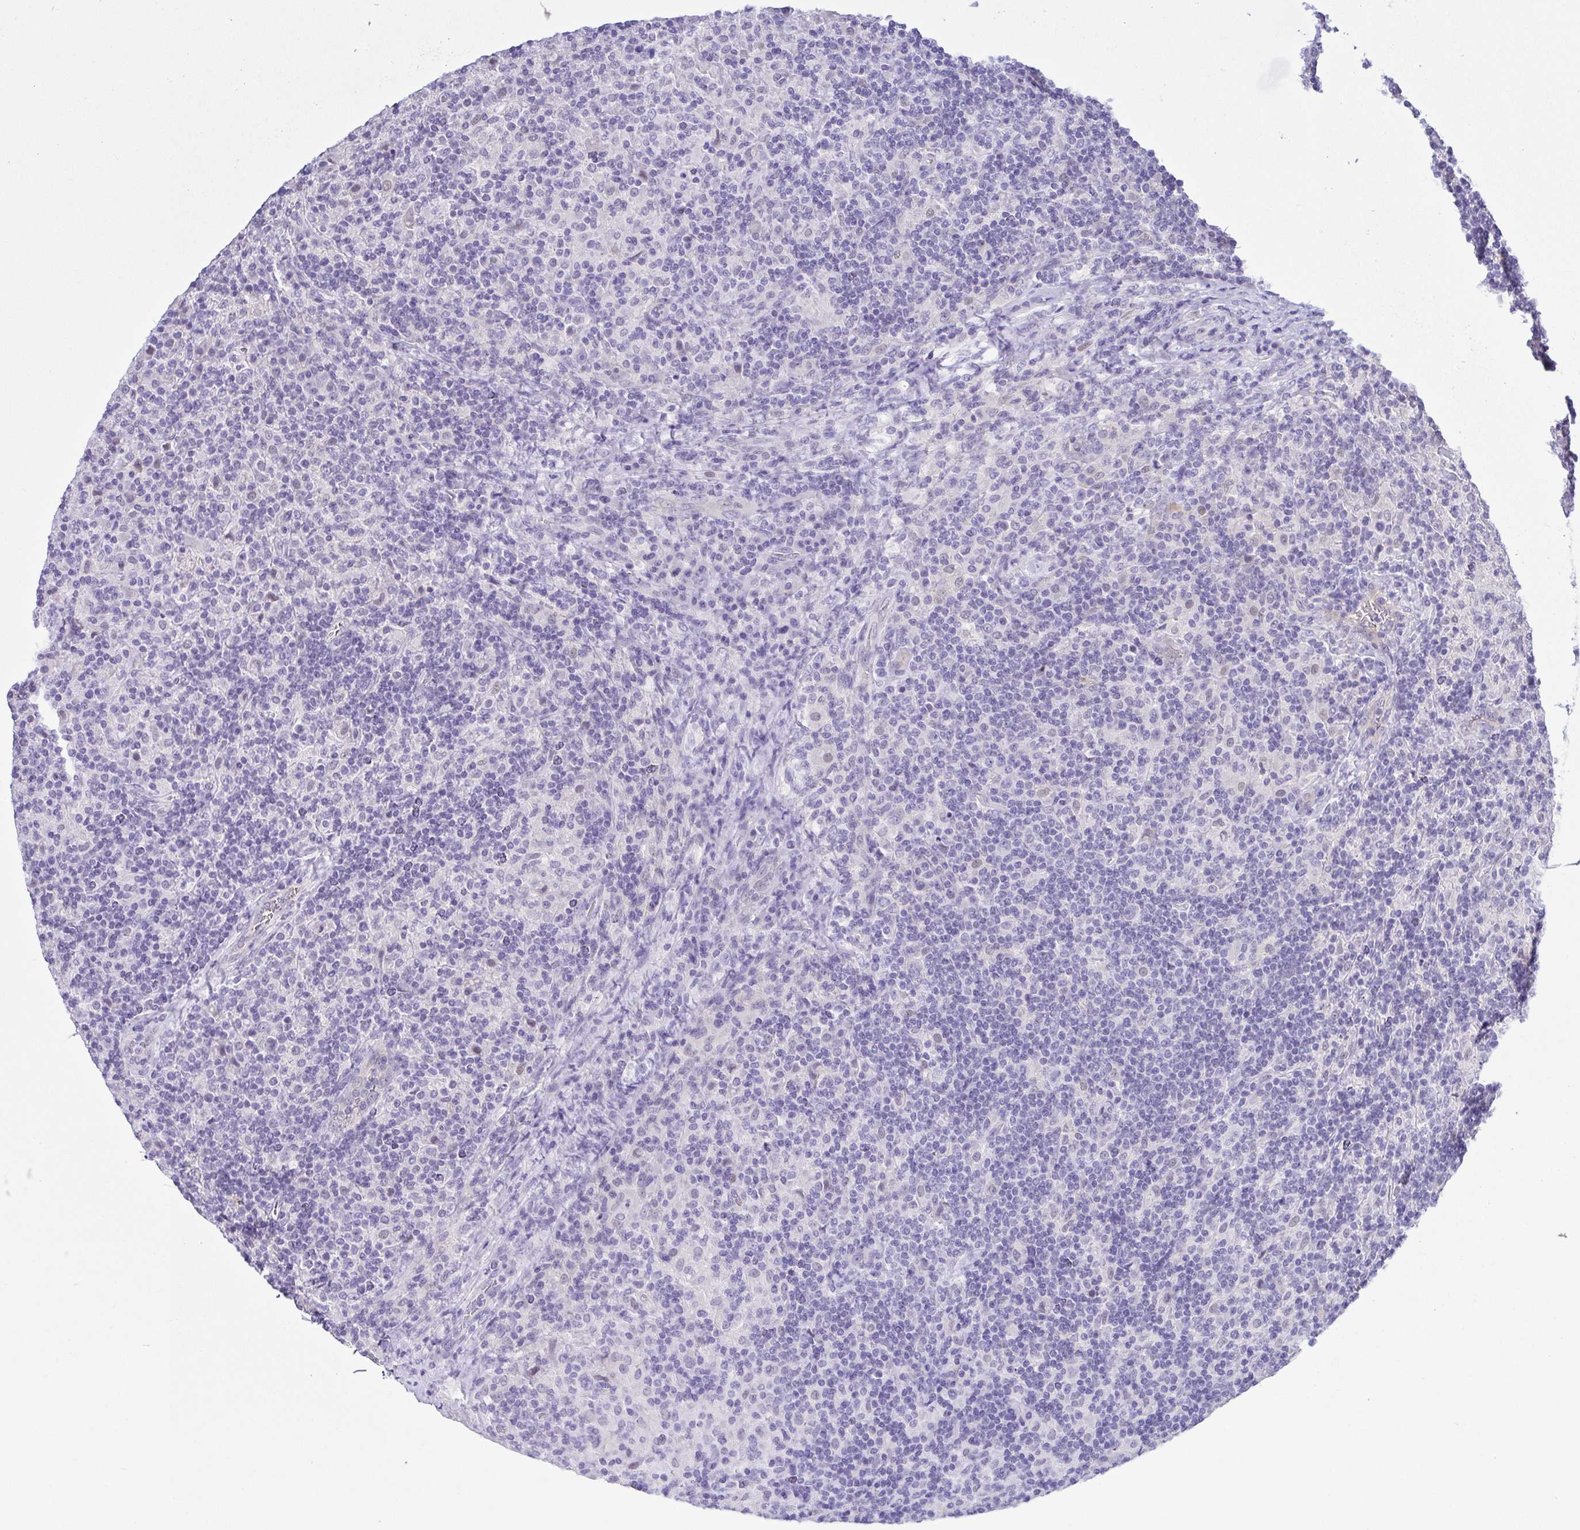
{"staining": {"intensity": "negative", "quantity": "none", "location": "none"}, "tissue": "lymphoma", "cell_type": "Tumor cells", "image_type": "cancer", "snomed": [{"axis": "morphology", "description": "Hodgkin's disease, NOS"}, {"axis": "topography", "description": "Lymph node"}], "caption": "Immunohistochemistry image of neoplastic tissue: lymphoma stained with DAB (3,3'-diaminobenzidine) reveals no significant protein staining in tumor cells. (DAB (3,3'-diaminobenzidine) IHC with hematoxylin counter stain).", "gene": "EPB42", "patient": {"sex": "male", "age": 70}}